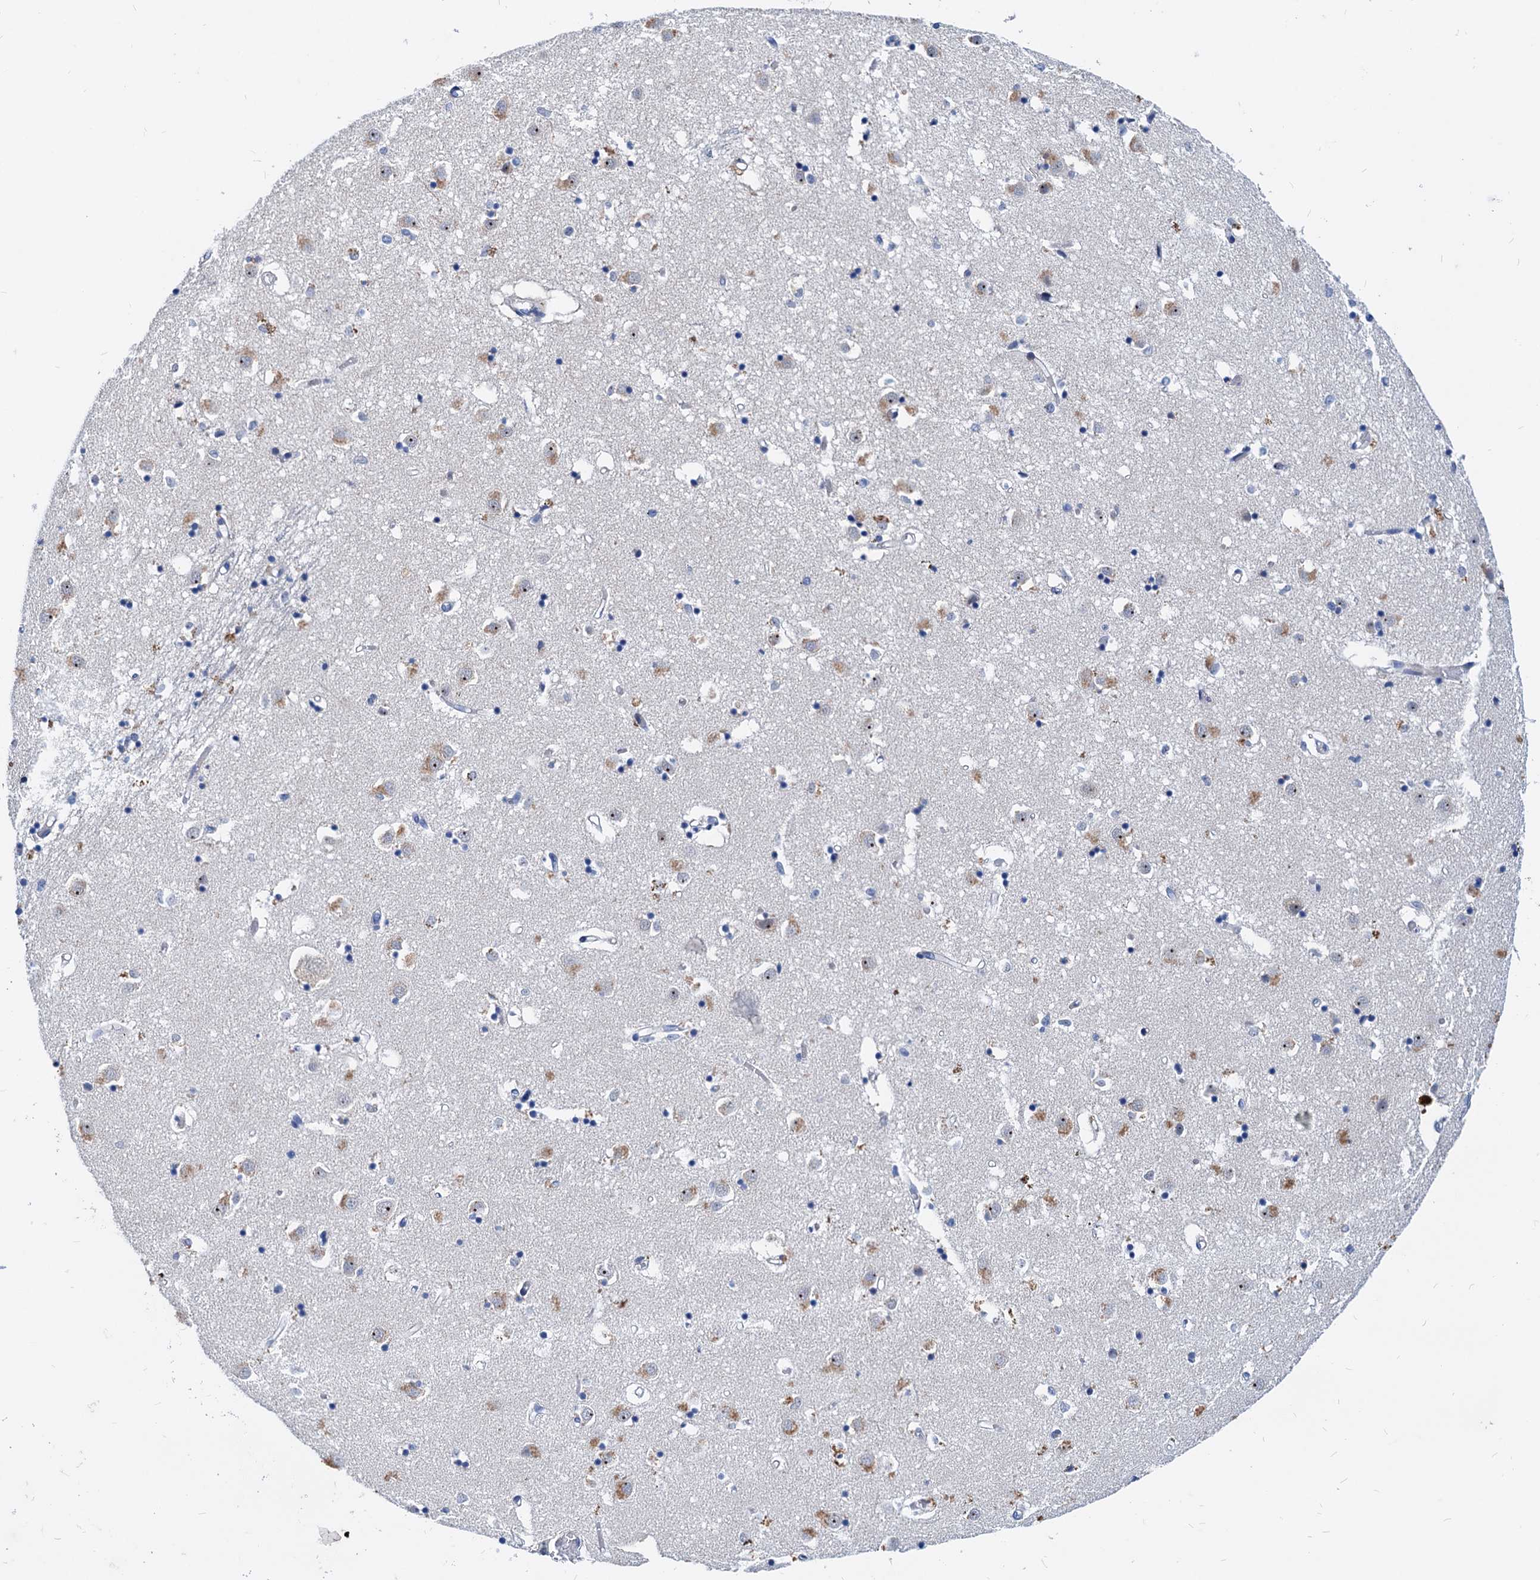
{"staining": {"intensity": "negative", "quantity": "none", "location": "none"}, "tissue": "caudate", "cell_type": "Glial cells", "image_type": "normal", "snomed": [{"axis": "morphology", "description": "Normal tissue, NOS"}, {"axis": "topography", "description": "Lateral ventricle wall"}], "caption": "The IHC histopathology image has no significant positivity in glial cells of caudate. (Immunohistochemistry, brightfield microscopy, high magnification).", "gene": "HSF2", "patient": {"sex": "male", "age": 70}}